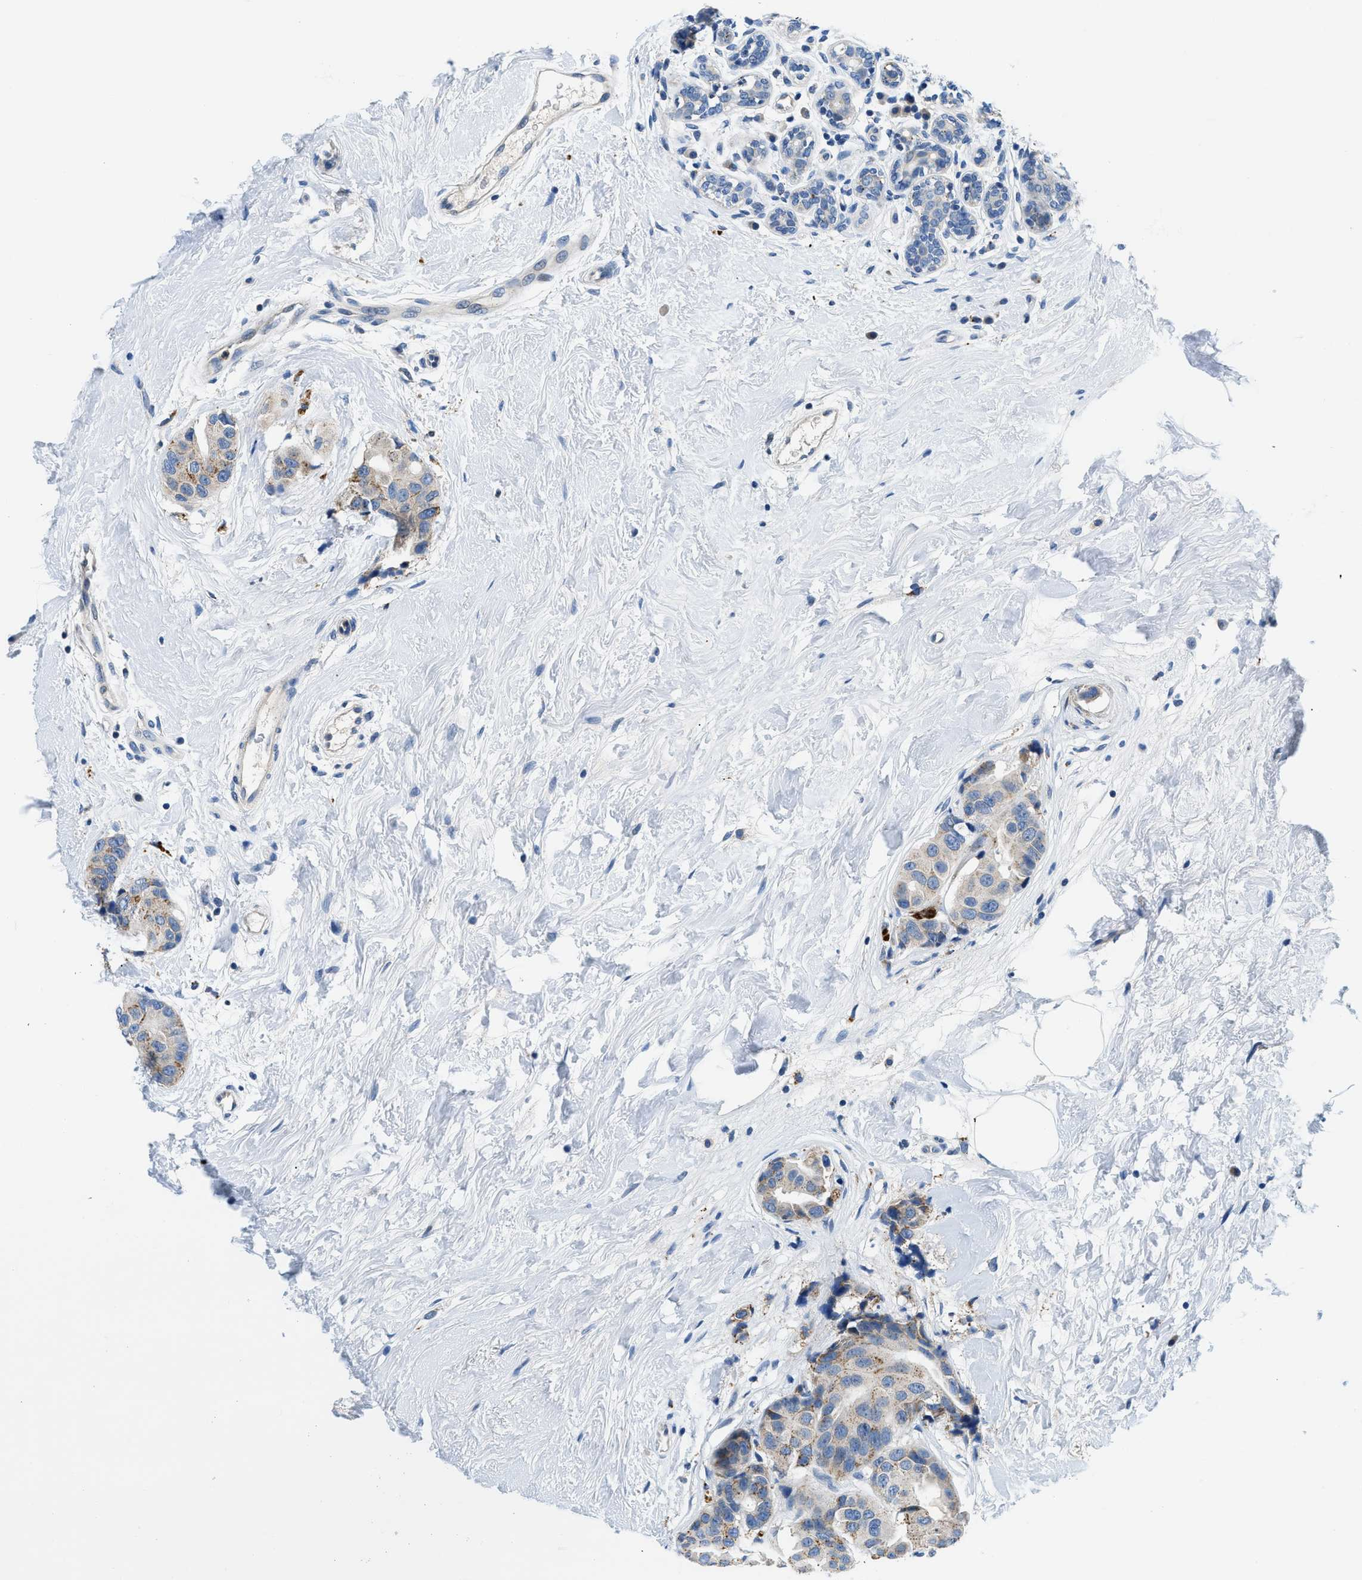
{"staining": {"intensity": "weak", "quantity": "25%-75%", "location": "cytoplasmic/membranous"}, "tissue": "breast cancer", "cell_type": "Tumor cells", "image_type": "cancer", "snomed": [{"axis": "morphology", "description": "Normal tissue, NOS"}, {"axis": "morphology", "description": "Duct carcinoma"}, {"axis": "topography", "description": "Breast"}], "caption": "Breast invasive ductal carcinoma stained for a protein shows weak cytoplasmic/membranous positivity in tumor cells. (Stains: DAB (3,3'-diaminobenzidine) in brown, nuclei in blue, Microscopy: brightfield microscopy at high magnification).", "gene": "ADGRE3", "patient": {"sex": "female", "age": 39}}